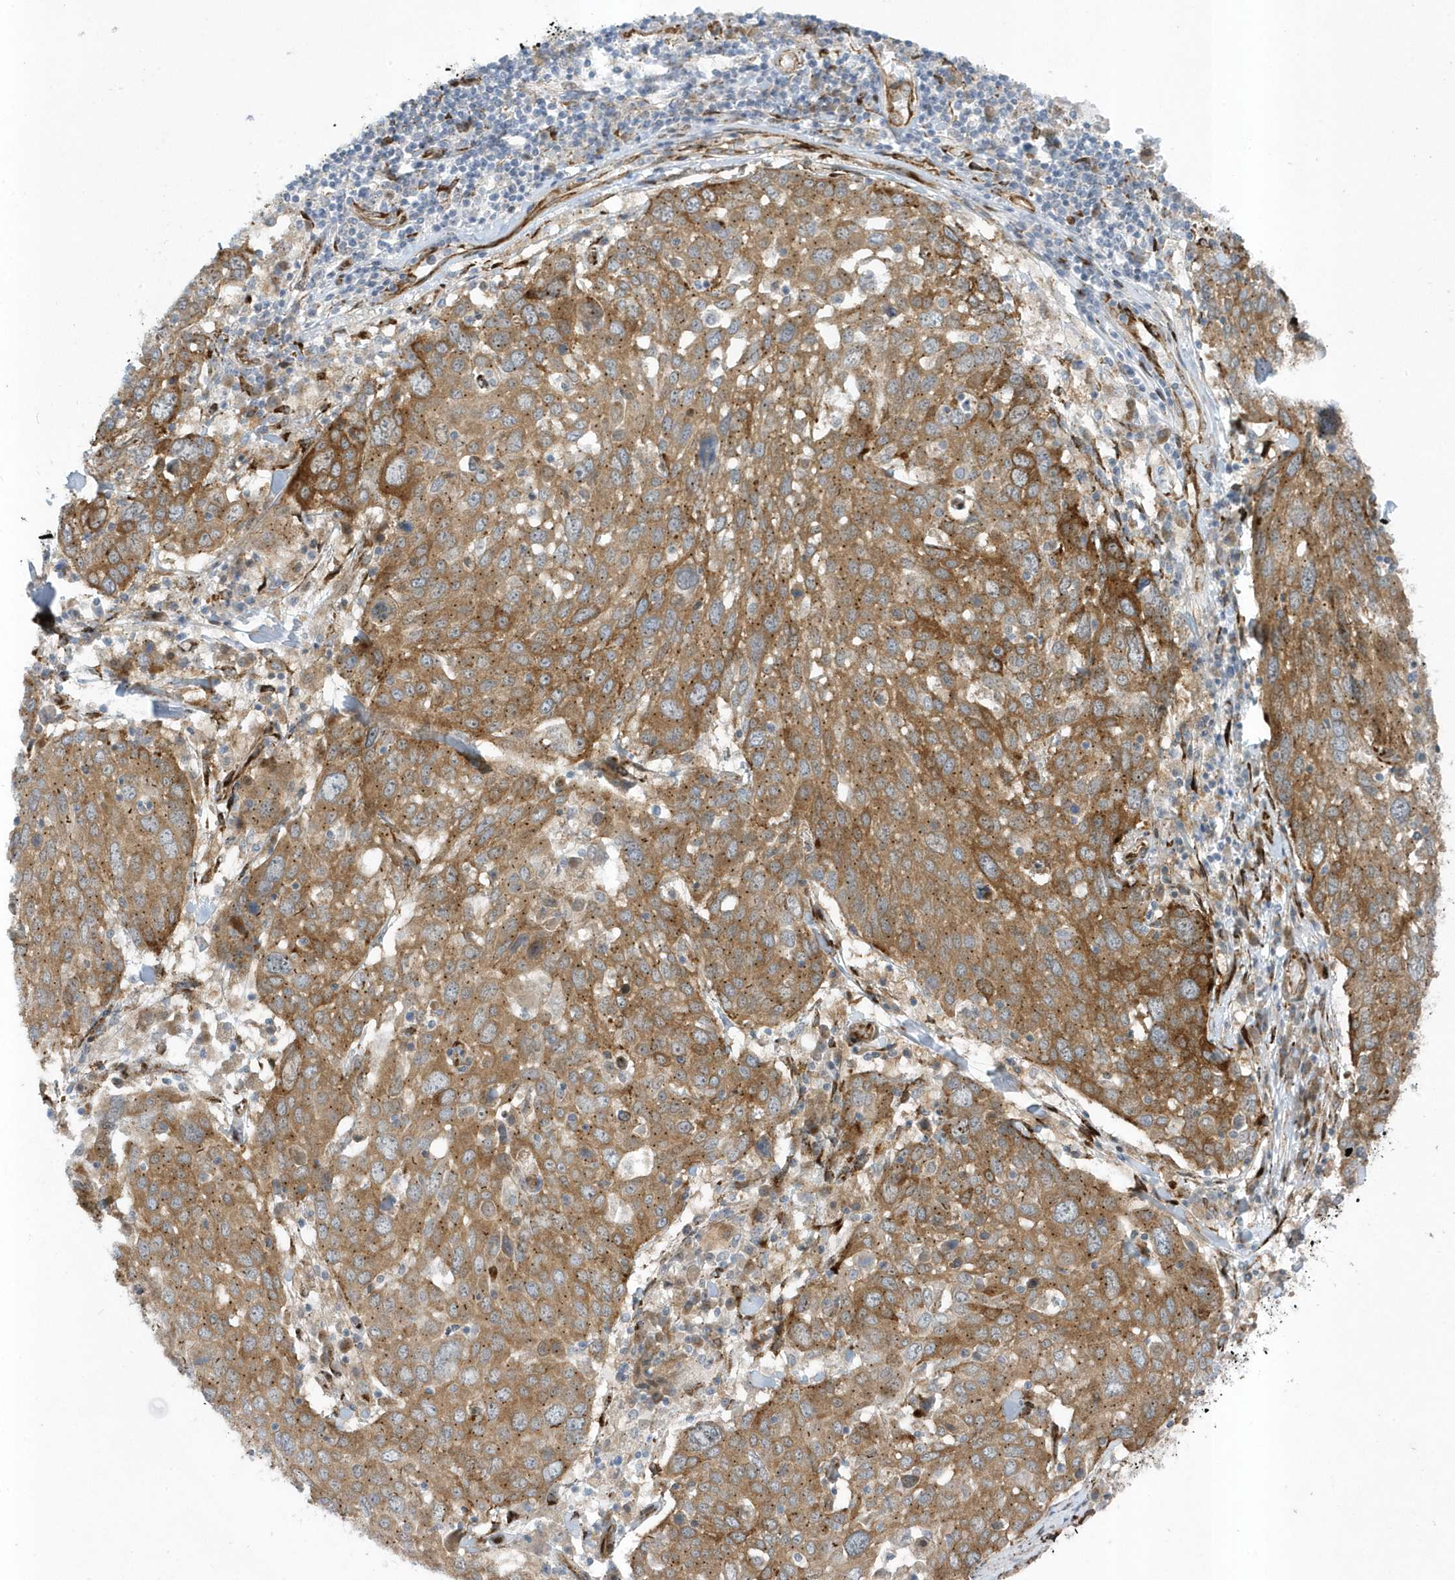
{"staining": {"intensity": "moderate", "quantity": ">75%", "location": "cytoplasmic/membranous"}, "tissue": "lung cancer", "cell_type": "Tumor cells", "image_type": "cancer", "snomed": [{"axis": "morphology", "description": "Squamous cell carcinoma, NOS"}, {"axis": "topography", "description": "Lung"}], "caption": "Immunohistochemistry (IHC) photomicrograph of neoplastic tissue: human lung cancer stained using IHC reveals medium levels of moderate protein expression localized specifically in the cytoplasmic/membranous of tumor cells, appearing as a cytoplasmic/membranous brown color.", "gene": "FAM98A", "patient": {"sex": "male", "age": 65}}